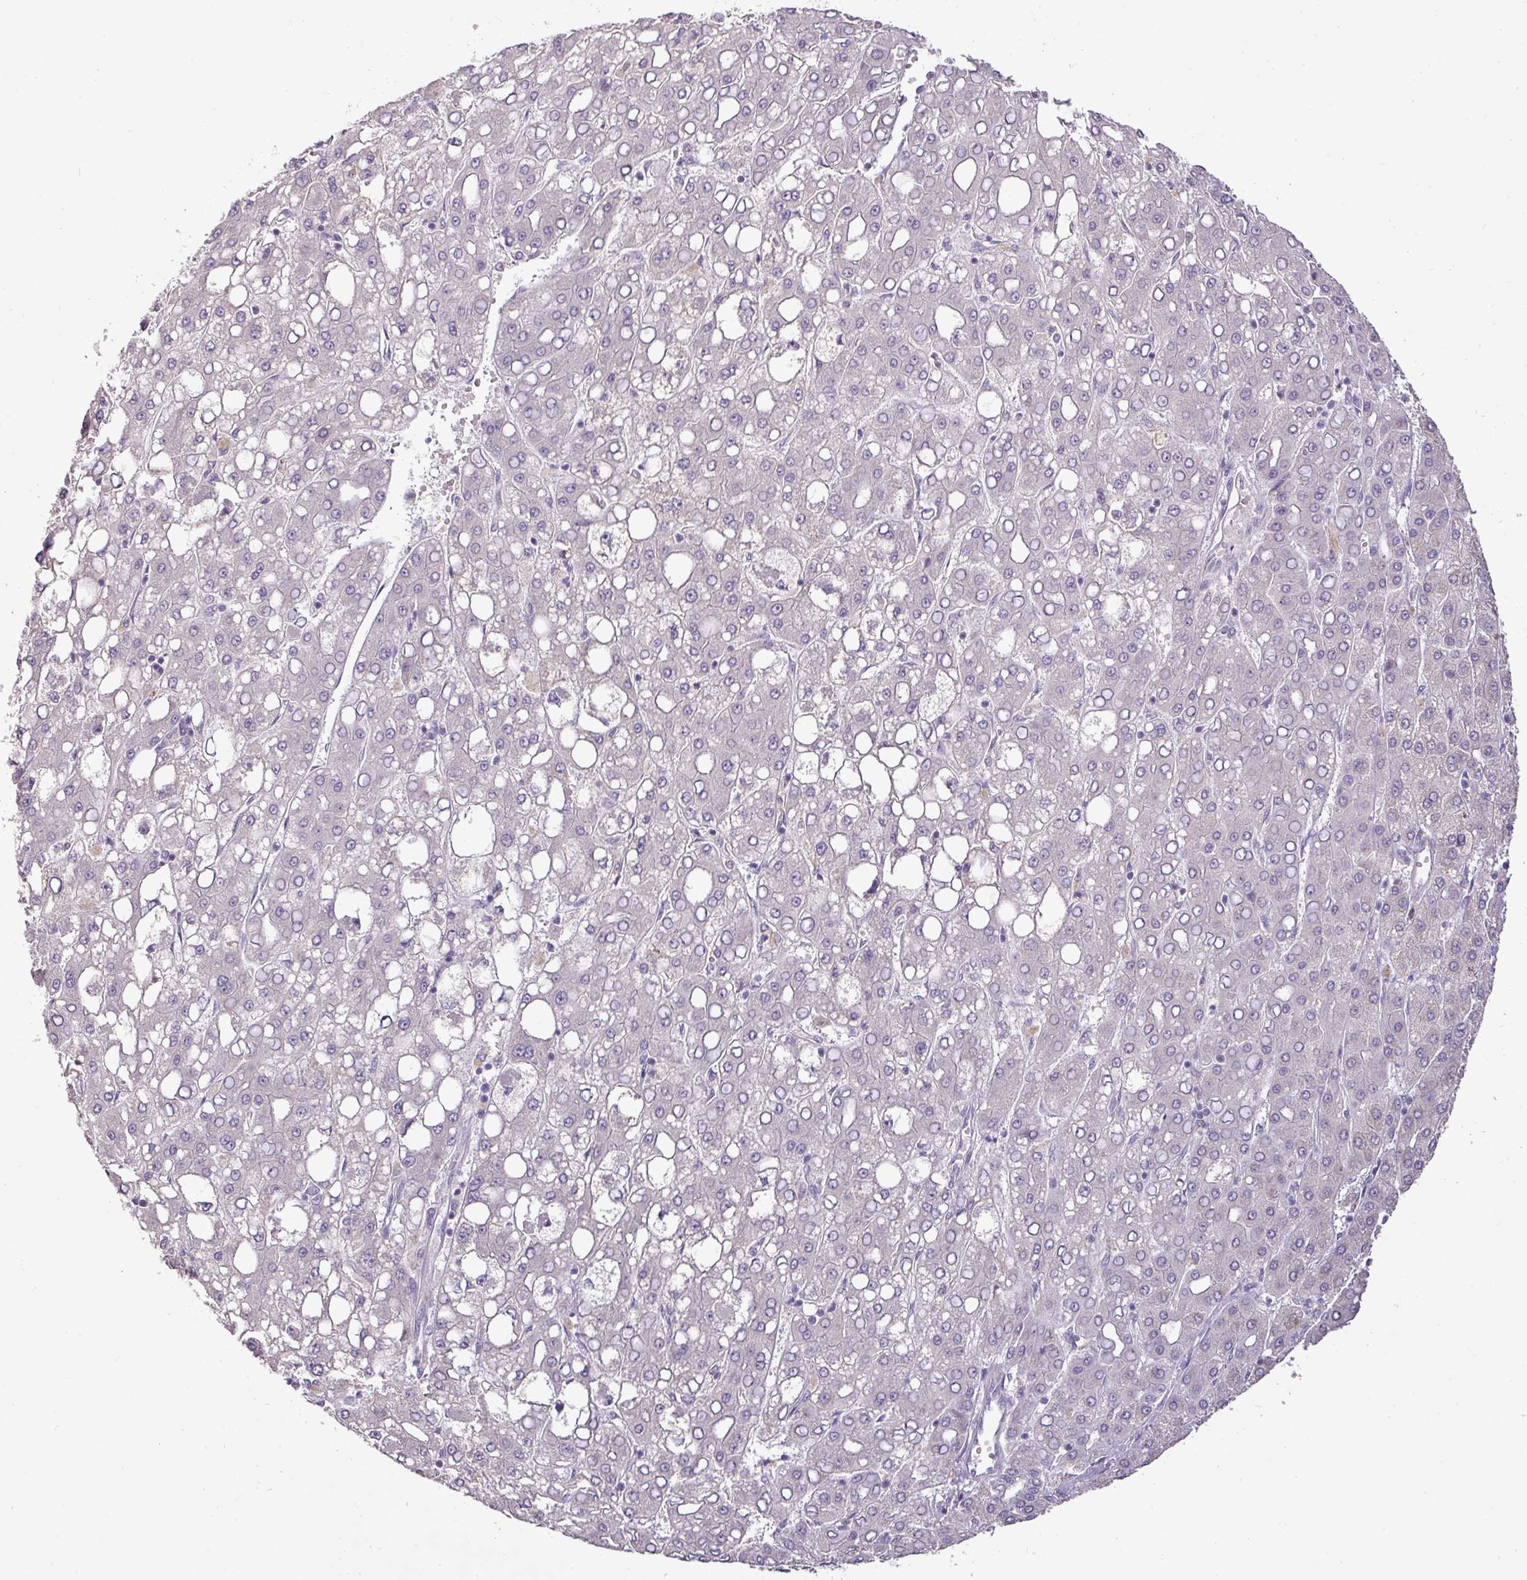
{"staining": {"intensity": "negative", "quantity": "none", "location": "none"}, "tissue": "liver cancer", "cell_type": "Tumor cells", "image_type": "cancer", "snomed": [{"axis": "morphology", "description": "Carcinoma, Hepatocellular, NOS"}, {"axis": "topography", "description": "Liver"}], "caption": "Tumor cells show no significant positivity in liver cancer (hepatocellular carcinoma).", "gene": "BRINP2", "patient": {"sex": "male", "age": 65}}